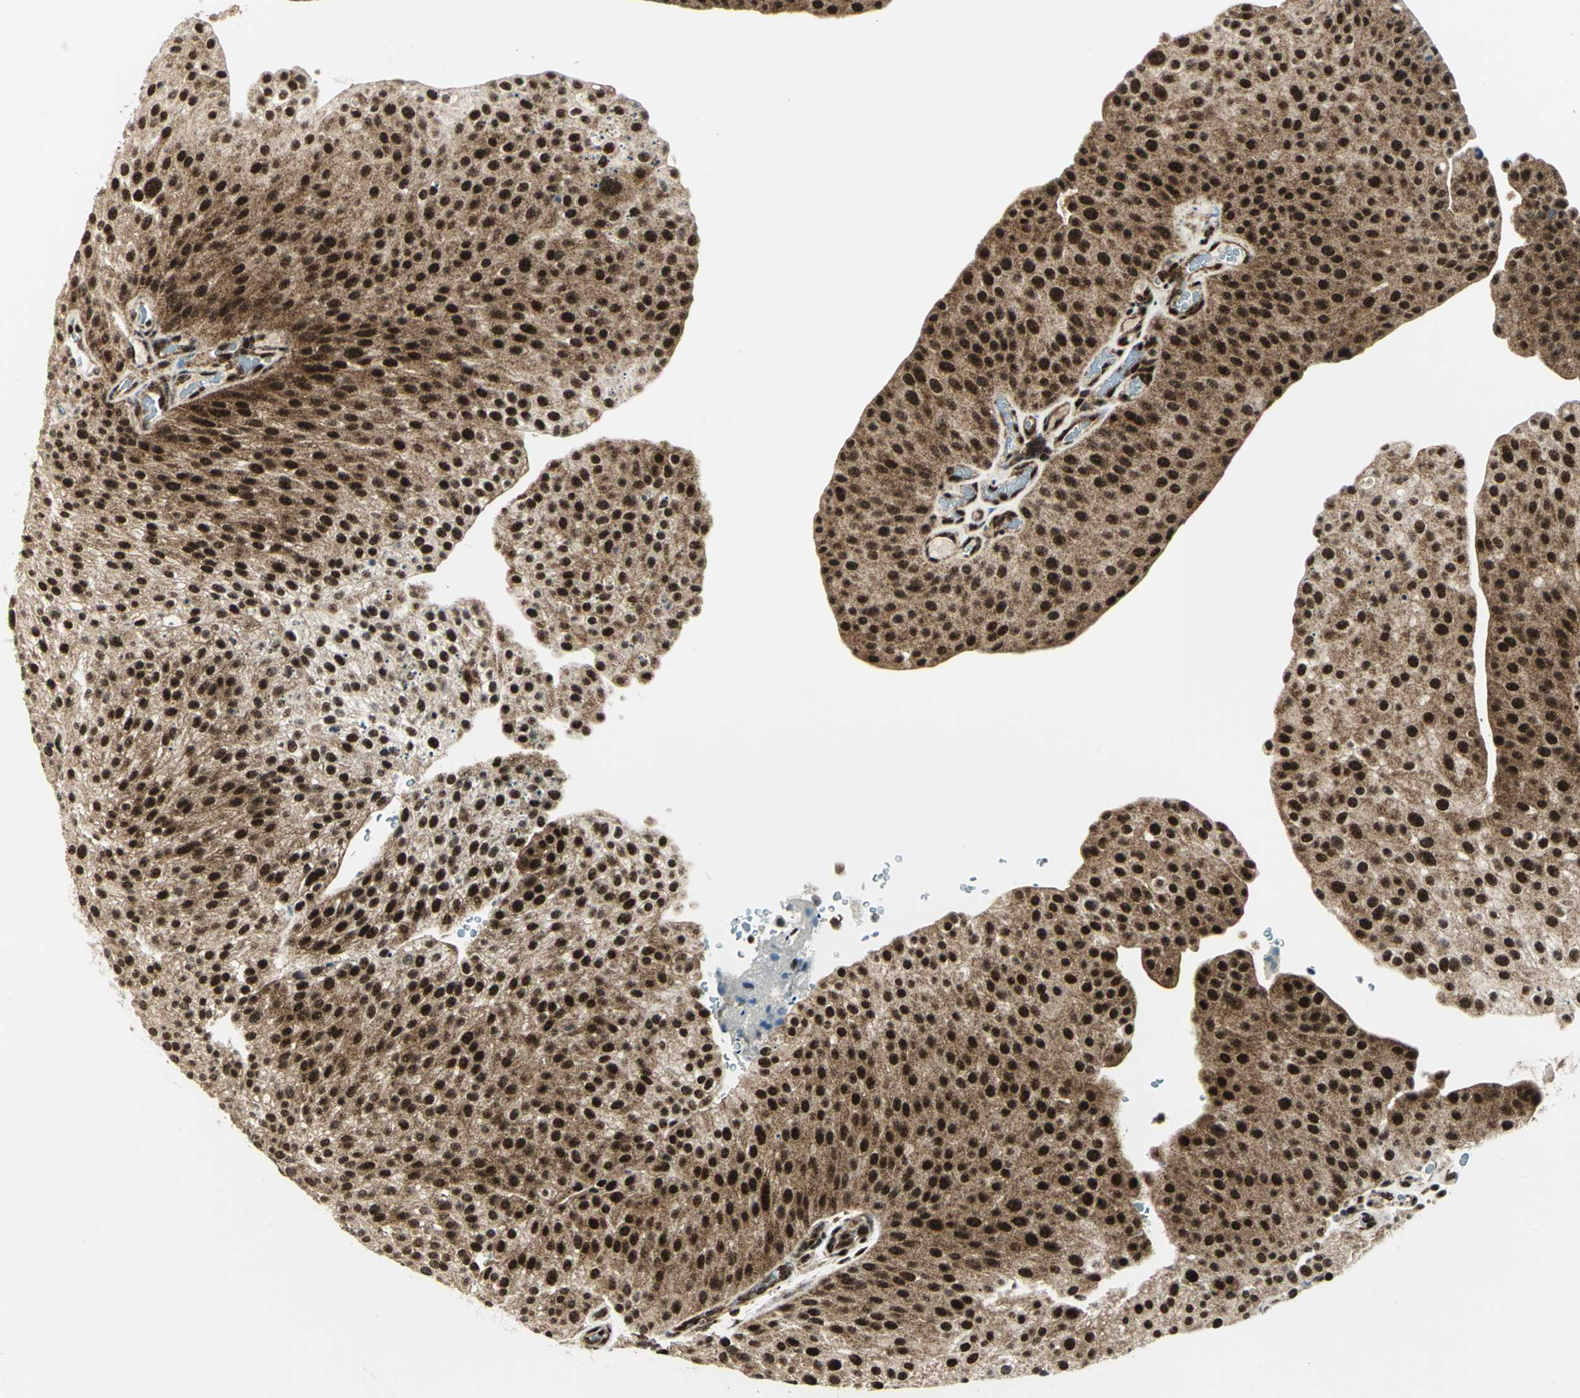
{"staining": {"intensity": "strong", "quantity": ">75%", "location": "cytoplasmic/membranous,nuclear"}, "tissue": "urothelial cancer", "cell_type": "Tumor cells", "image_type": "cancer", "snomed": [{"axis": "morphology", "description": "Urothelial carcinoma, Low grade"}, {"axis": "topography", "description": "Smooth muscle"}, {"axis": "topography", "description": "Urinary bladder"}], "caption": "Immunohistochemistry (IHC) staining of urothelial carcinoma (low-grade), which displays high levels of strong cytoplasmic/membranous and nuclear staining in about >75% of tumor cells indicating strong cytoplasmic/membranous and nuclear protein positivity. The staining was performed using DAB (brown) for protein detection and nuclei were counterstained in hematoxylin (blue).", "gene": "COPS5", "patient": {"sex": "male", "age": 60}}